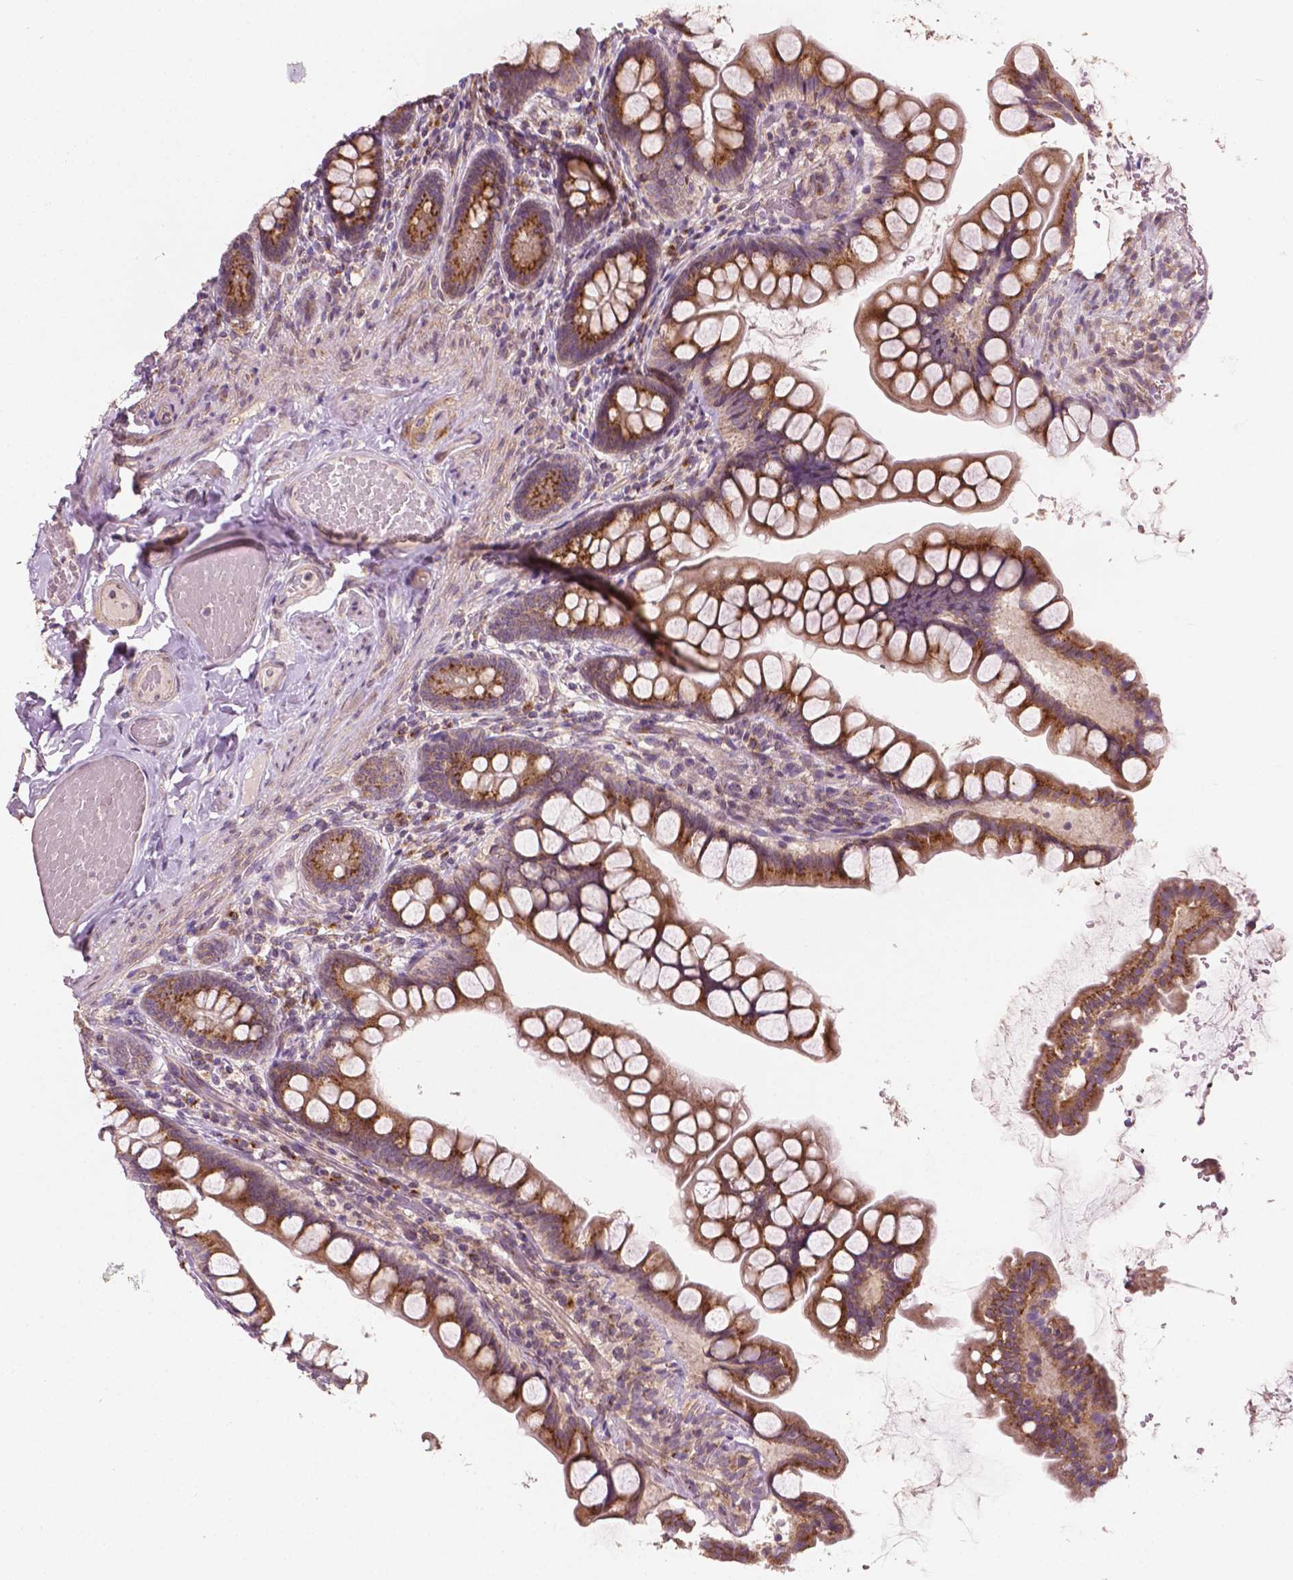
{"staining": {"intensity": "strong", "quantity": ">75%", "location": "cytoplasmic/membranous"}, "tissue": "small intestine", "cell_type": "Glandular cells", "image_type": "normal", "snomed": [{"axis": "morphology", "description": "Normal tissue, NOS"}, {"axis": "topography", "description": "Small intestine"}], "caption": "IHC (DAB (3,3'-diaminobenzidine)) staining of unremarkable human small intestine reveals strong cytoplasmic/membranous protein staining in approximately >75% of glandular cells. (DAB IHC with brightfield microscopy, high magnification).", "gene": "EBAG9", "patient": {"sex": "male", "age": 70}}